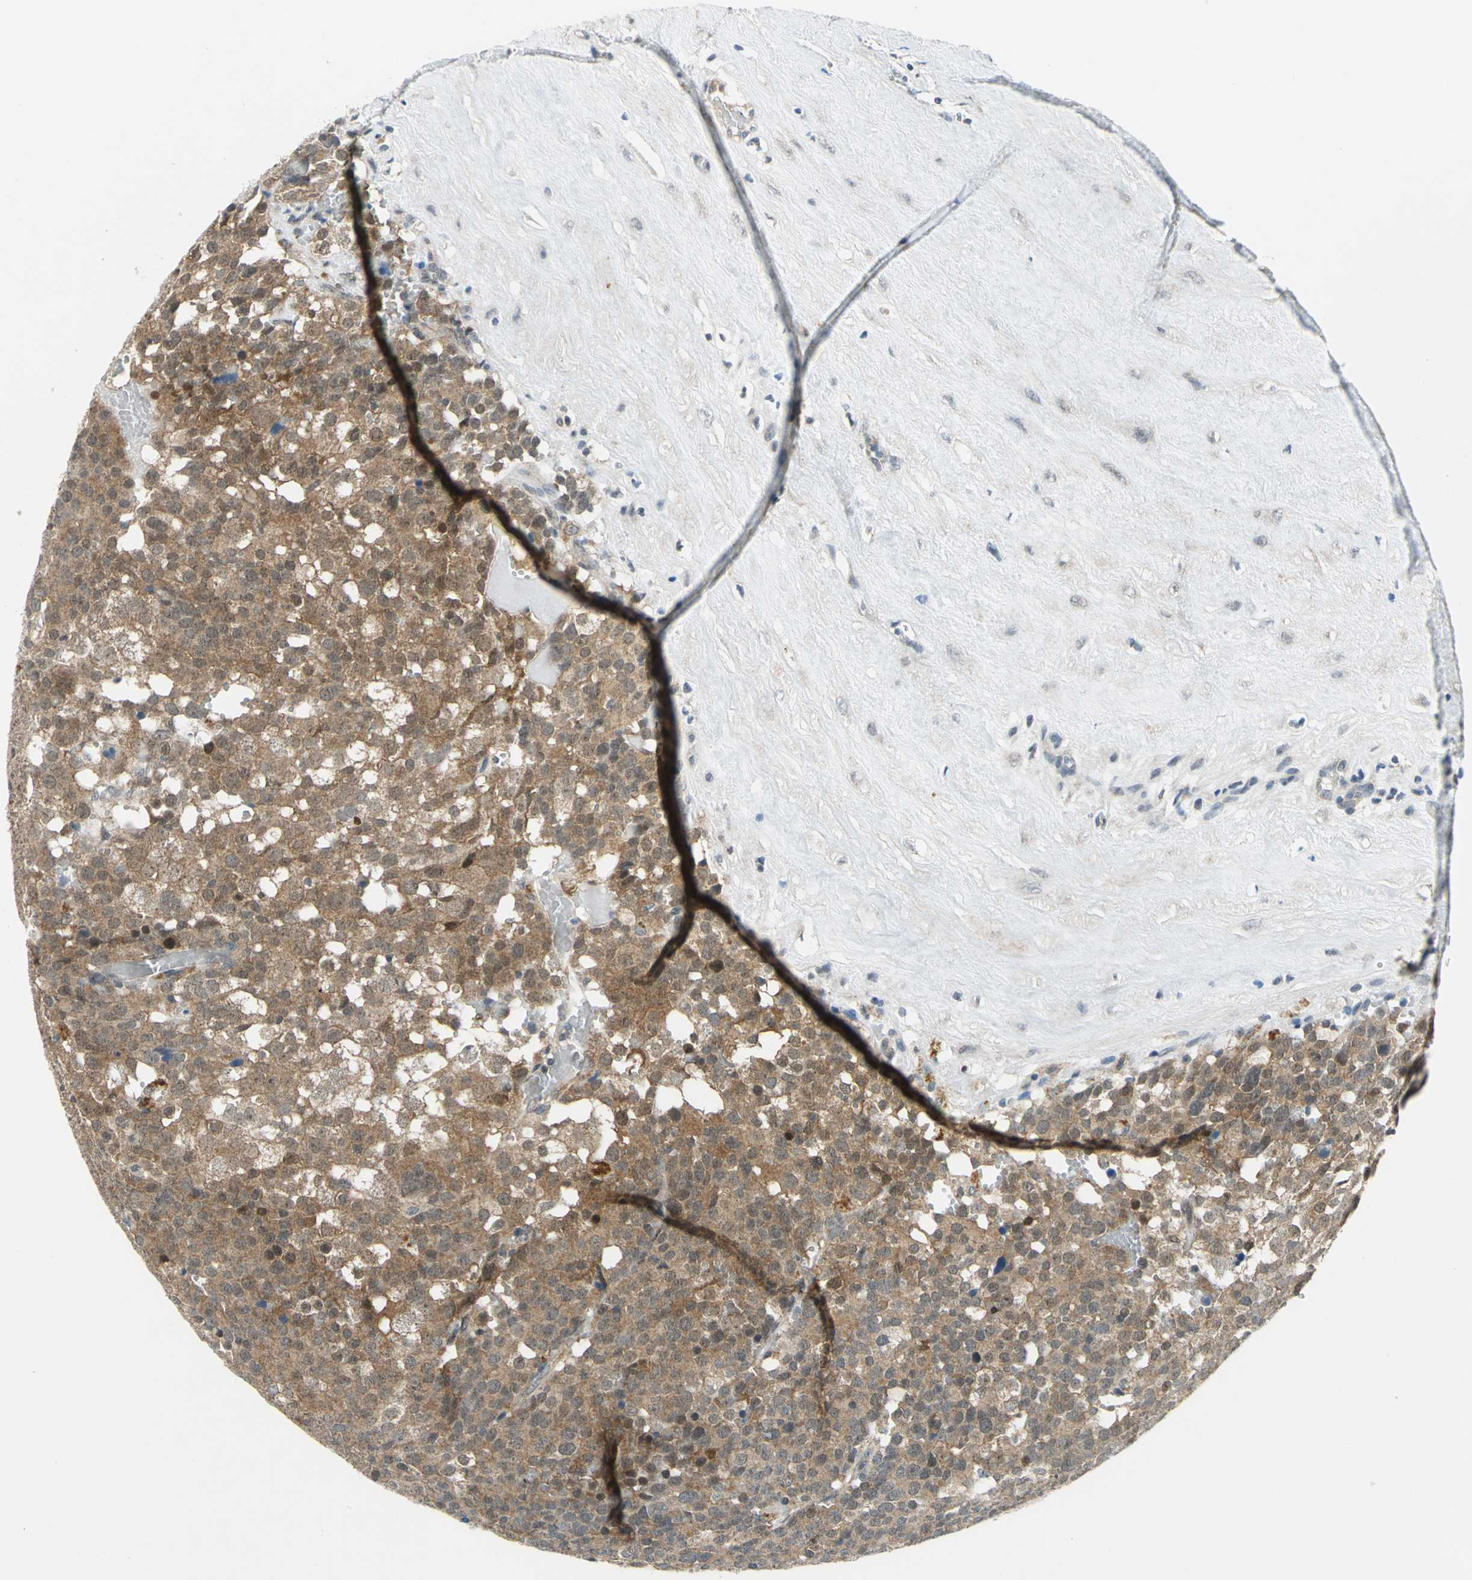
{"staining": {"intensity": "moderate", "quantity": ">75%", "location": "cytoplasmic/membranous"}, "tissue": "testis cancer", "cell_type": "Tumor cells", "image_type": "cancer", "snomed": [{"axis": "morphology", "description": "Seminoma, NOS"}, {"axis": "topography", "description": "Testis"}], "caption": "Seminoma (testis) stained with a brown dye demonstrates moderate cytoplasmic/membranous positive expression in about >75% of tumor cells.", "gene": "PIN1", "patient": {"sex": "male", "age": 71}}